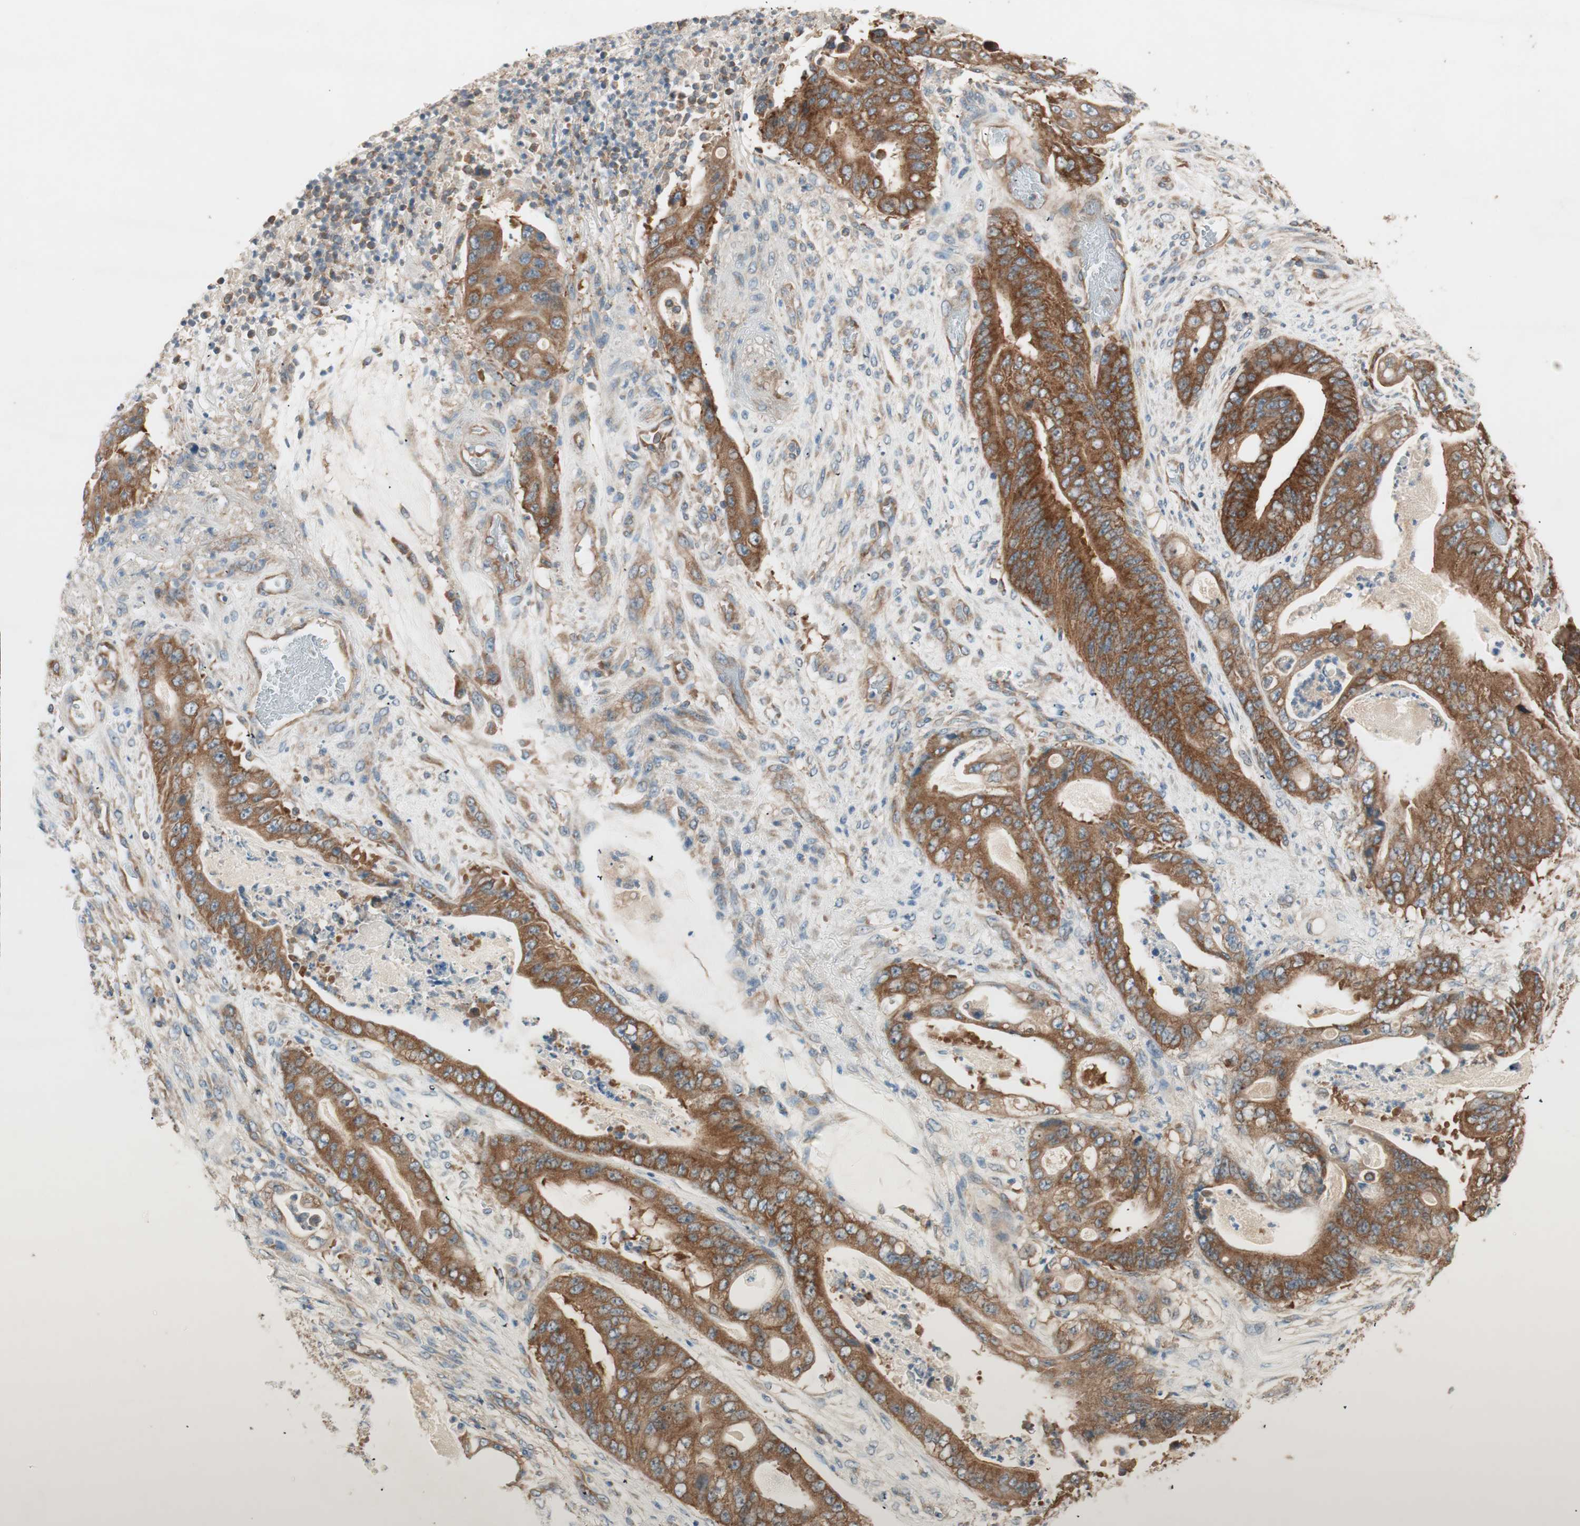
{"staining": {"intensity": "strong", "quantity": ">75%", "location": "cytoplasmic/membranous"}, "tissue": "stomach cancer", "cell_type": "Tumor cells", "image_type": "cancer", "snomed": [{"axis": "morphology", "description": "Adenocarcinoma, NOS"}, {"axis": "topography", "description": "Stomach"}], "caption": "An image of stomach cancer (adenocarcinoma) stained for a protein shows strong cytoplasmic/membranous brown staining in tumor cells.", "gene": "CC2D1A", "patient": {"sex": "female", "age": 73}}